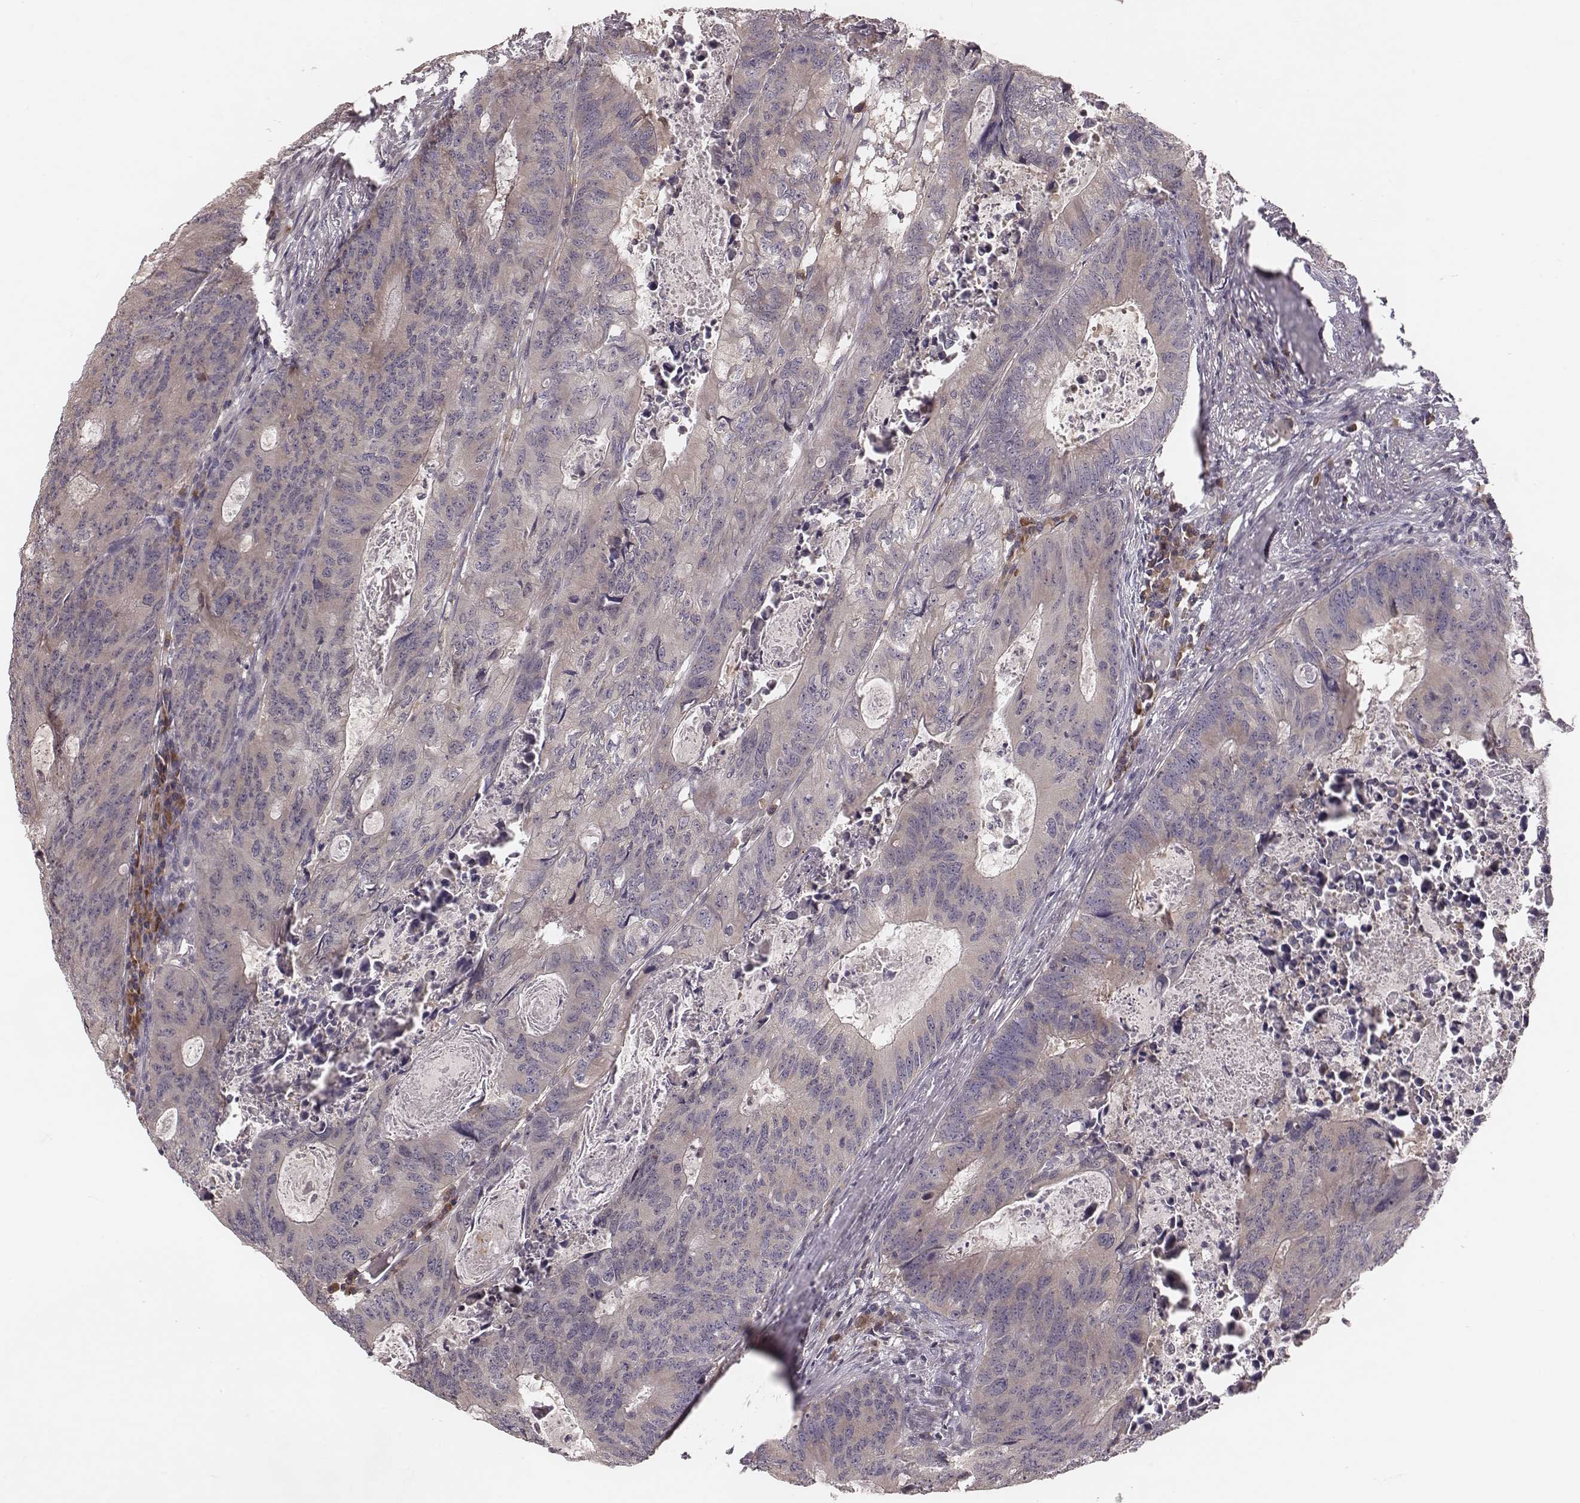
{"staining": {"intensity": "weak", "quantity": ">75%", "location": "cytoplasmic/membranous"}, "tissue": "colorectal cancer", "cell_type": "Tumor cells", "image_type": "cancer", "snomed": [{"axis": "morphology", "description": "Adenocarcinoma, NOS"}, {"axis": "topography", "description": "Colon"}], "caption": "A histopathology image of adenocarcinoma (colorectal) stained for a protein demonstrates weak cytoplasmic/membranous brown staining in tumor cells.", "gene": "P2RX5", "patient": {"sex": "male", "age": 67}}